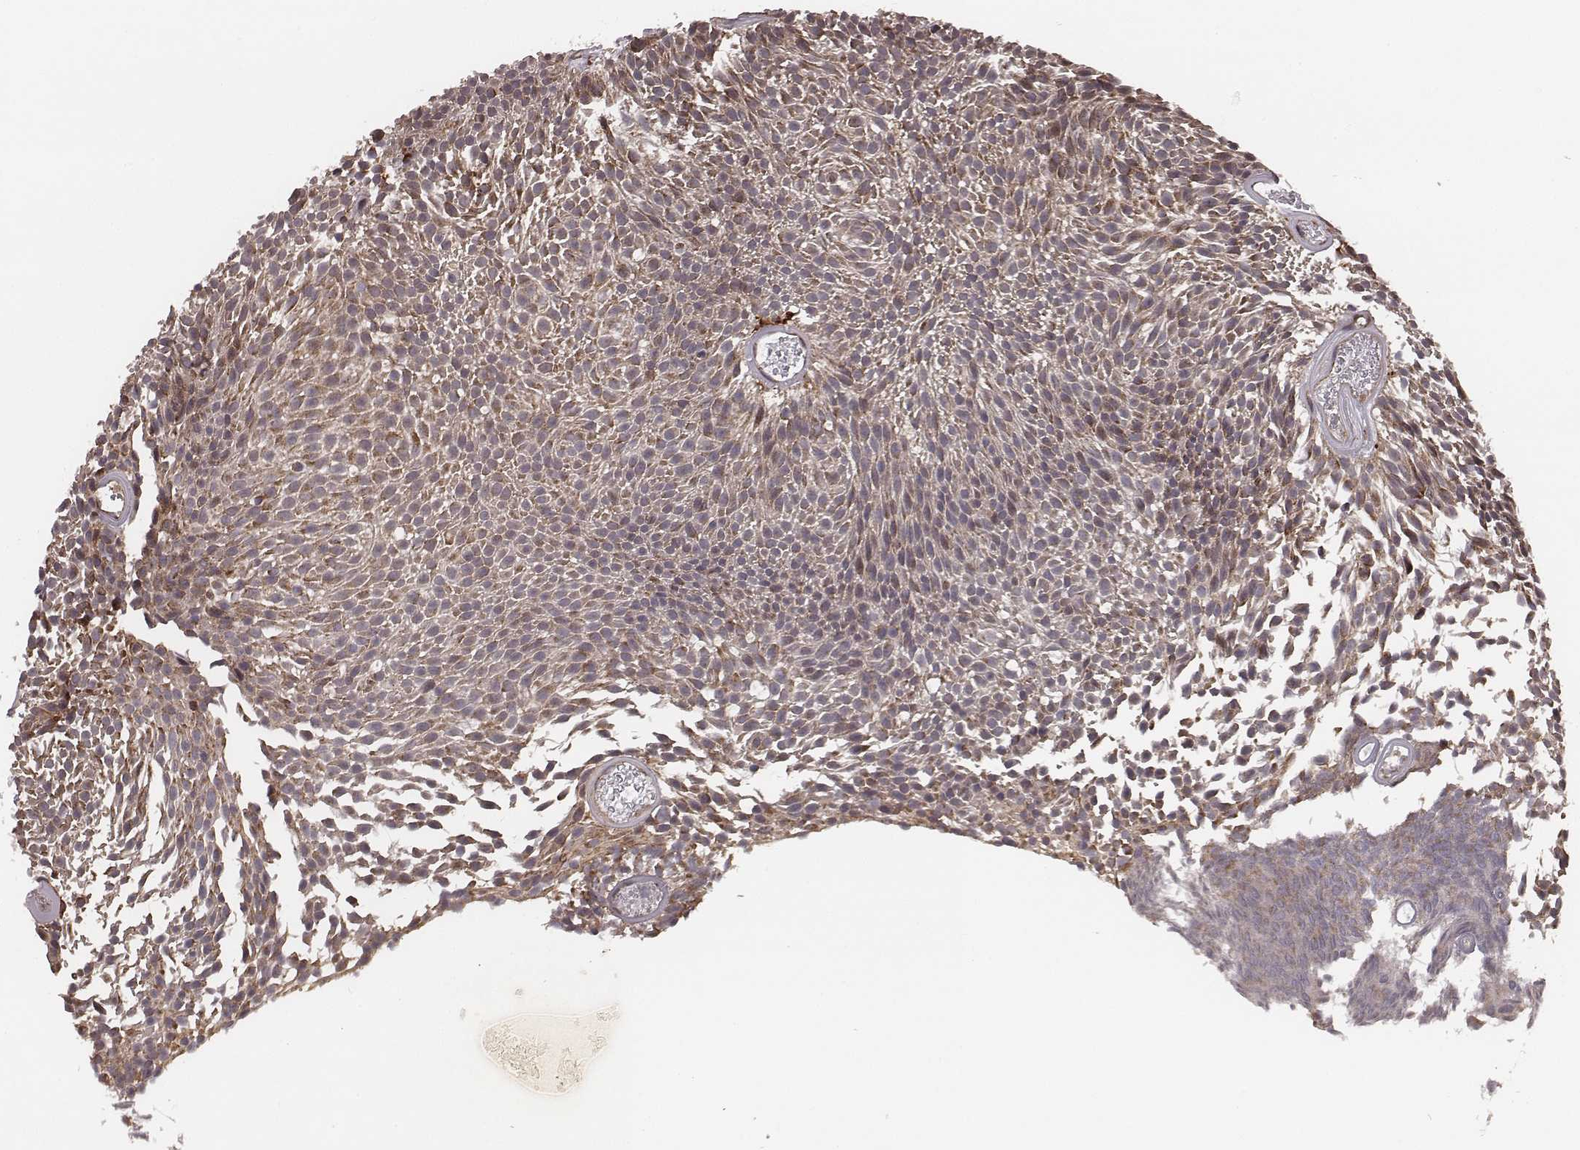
{"staining": {"intensity": "moderate", "quantity": "25%-75%", "location": "cytoplasmic/membranous"}, "tissue": "urothelial cancer", "cell_type": "Tumor cells", "image_type": "cancer", "snomed": [{"axis": "morphology", "description": "Urothelial carcinoma, Low grade"}, {"axis": "topography", "description": "Urinary bladder"}], "caption": "Immunohistochemical staining of human urothelial cancer exhibits moderate cytoplasmic/membranous protein positivity in about 25%-75% of tumor cells. The protein of interest is stained brown, and the nuclei are stained in blue (DAB IHC with brightfield microscopy, high magnification).", "gene": "ZDHHC21", "patient": {"sex": "male", "age": 77}}